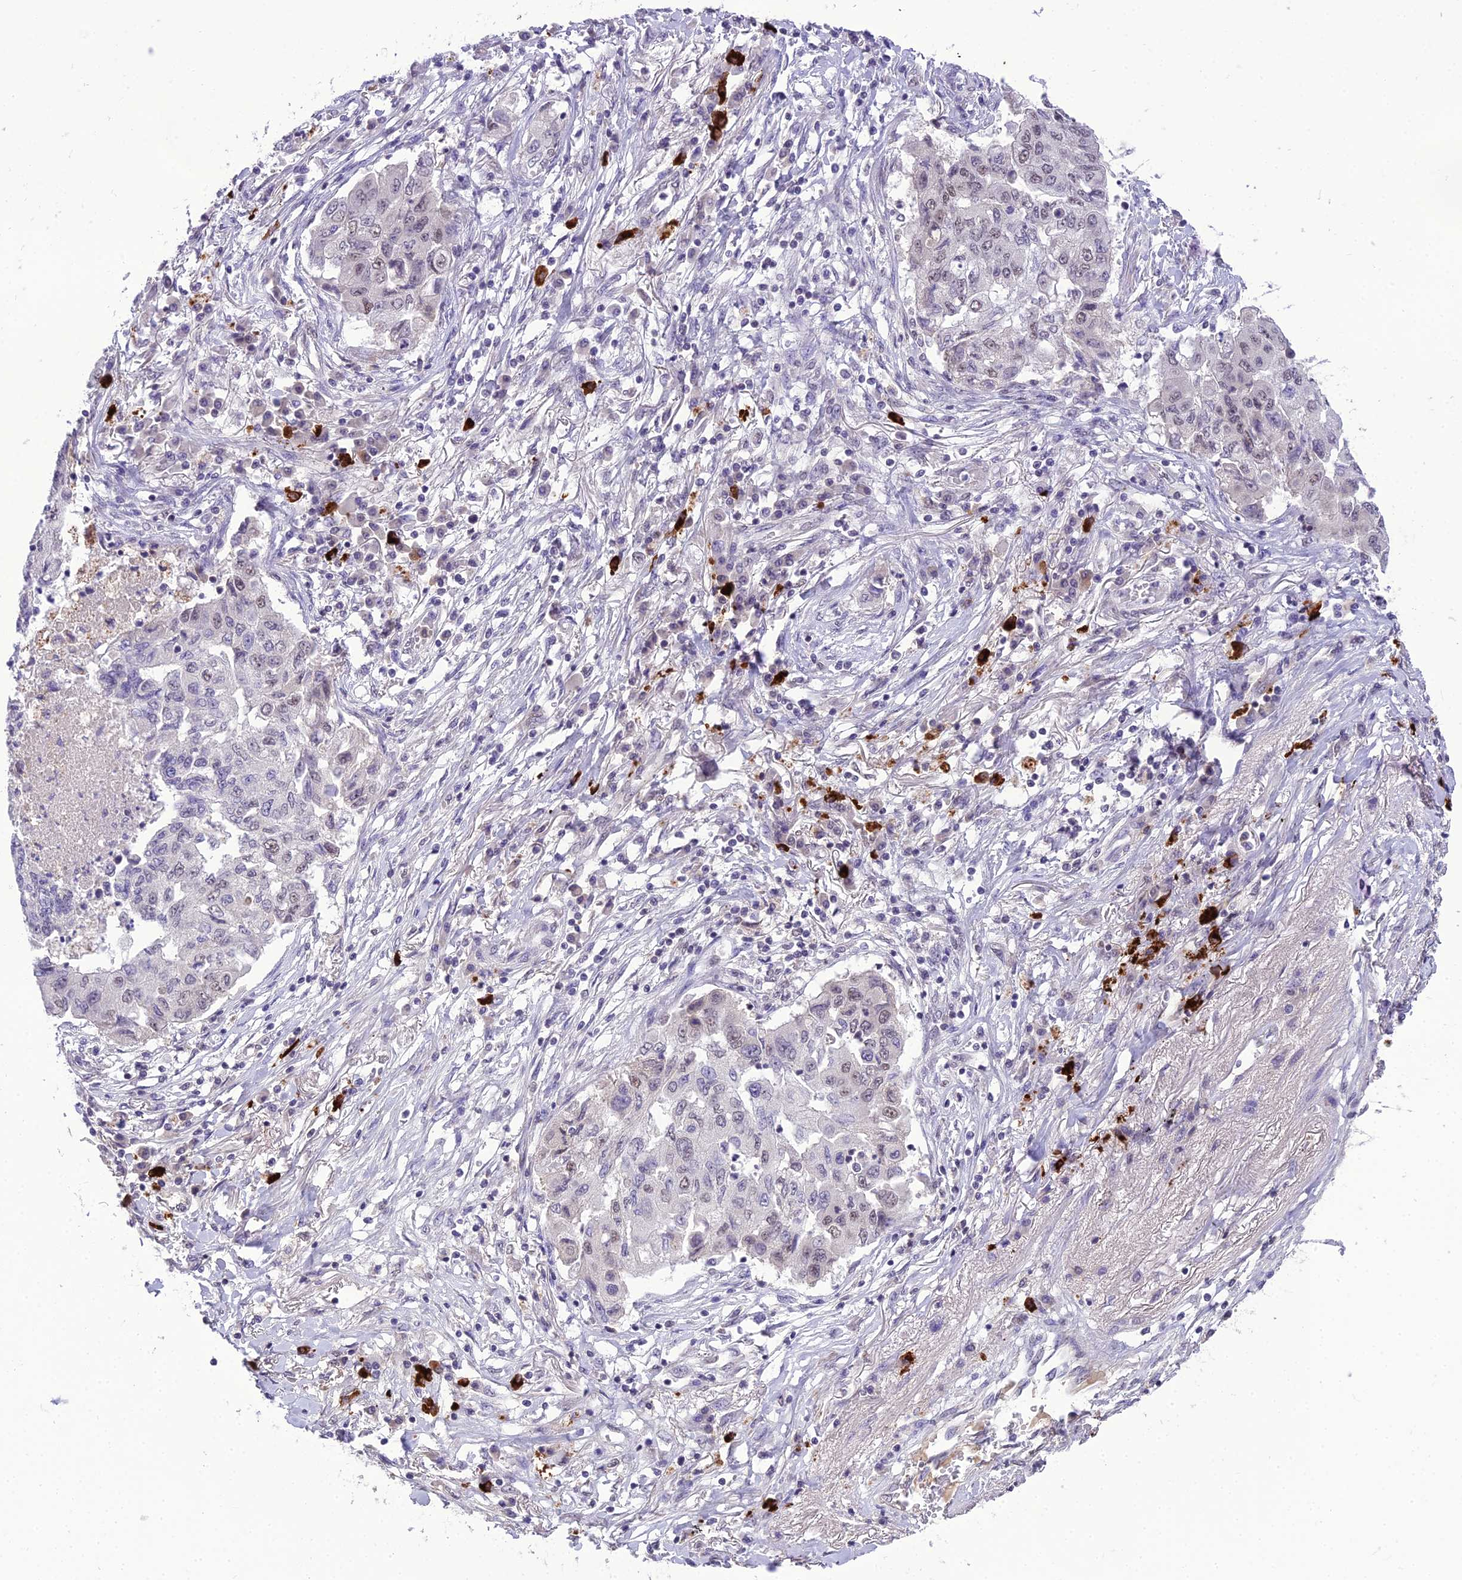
{"staining": {"intensity": "weak", "quantity": "<25%", "location": "nuclear"}, "tissue": "lung cancer", "cell_type": "Tumor cells", "image_type": "cancer", "snomed": [{"axis": "morphology", "description": "Squamous cell carcinoma, NOS"}, {"axis": "topography", "description": "Lung"}], "caption": "Tumor cells are negative for protein expression in human lung squamous cell carcinoma.", "gene": "SH3RF3", "patient": {"sex": "male", "age": 74}}